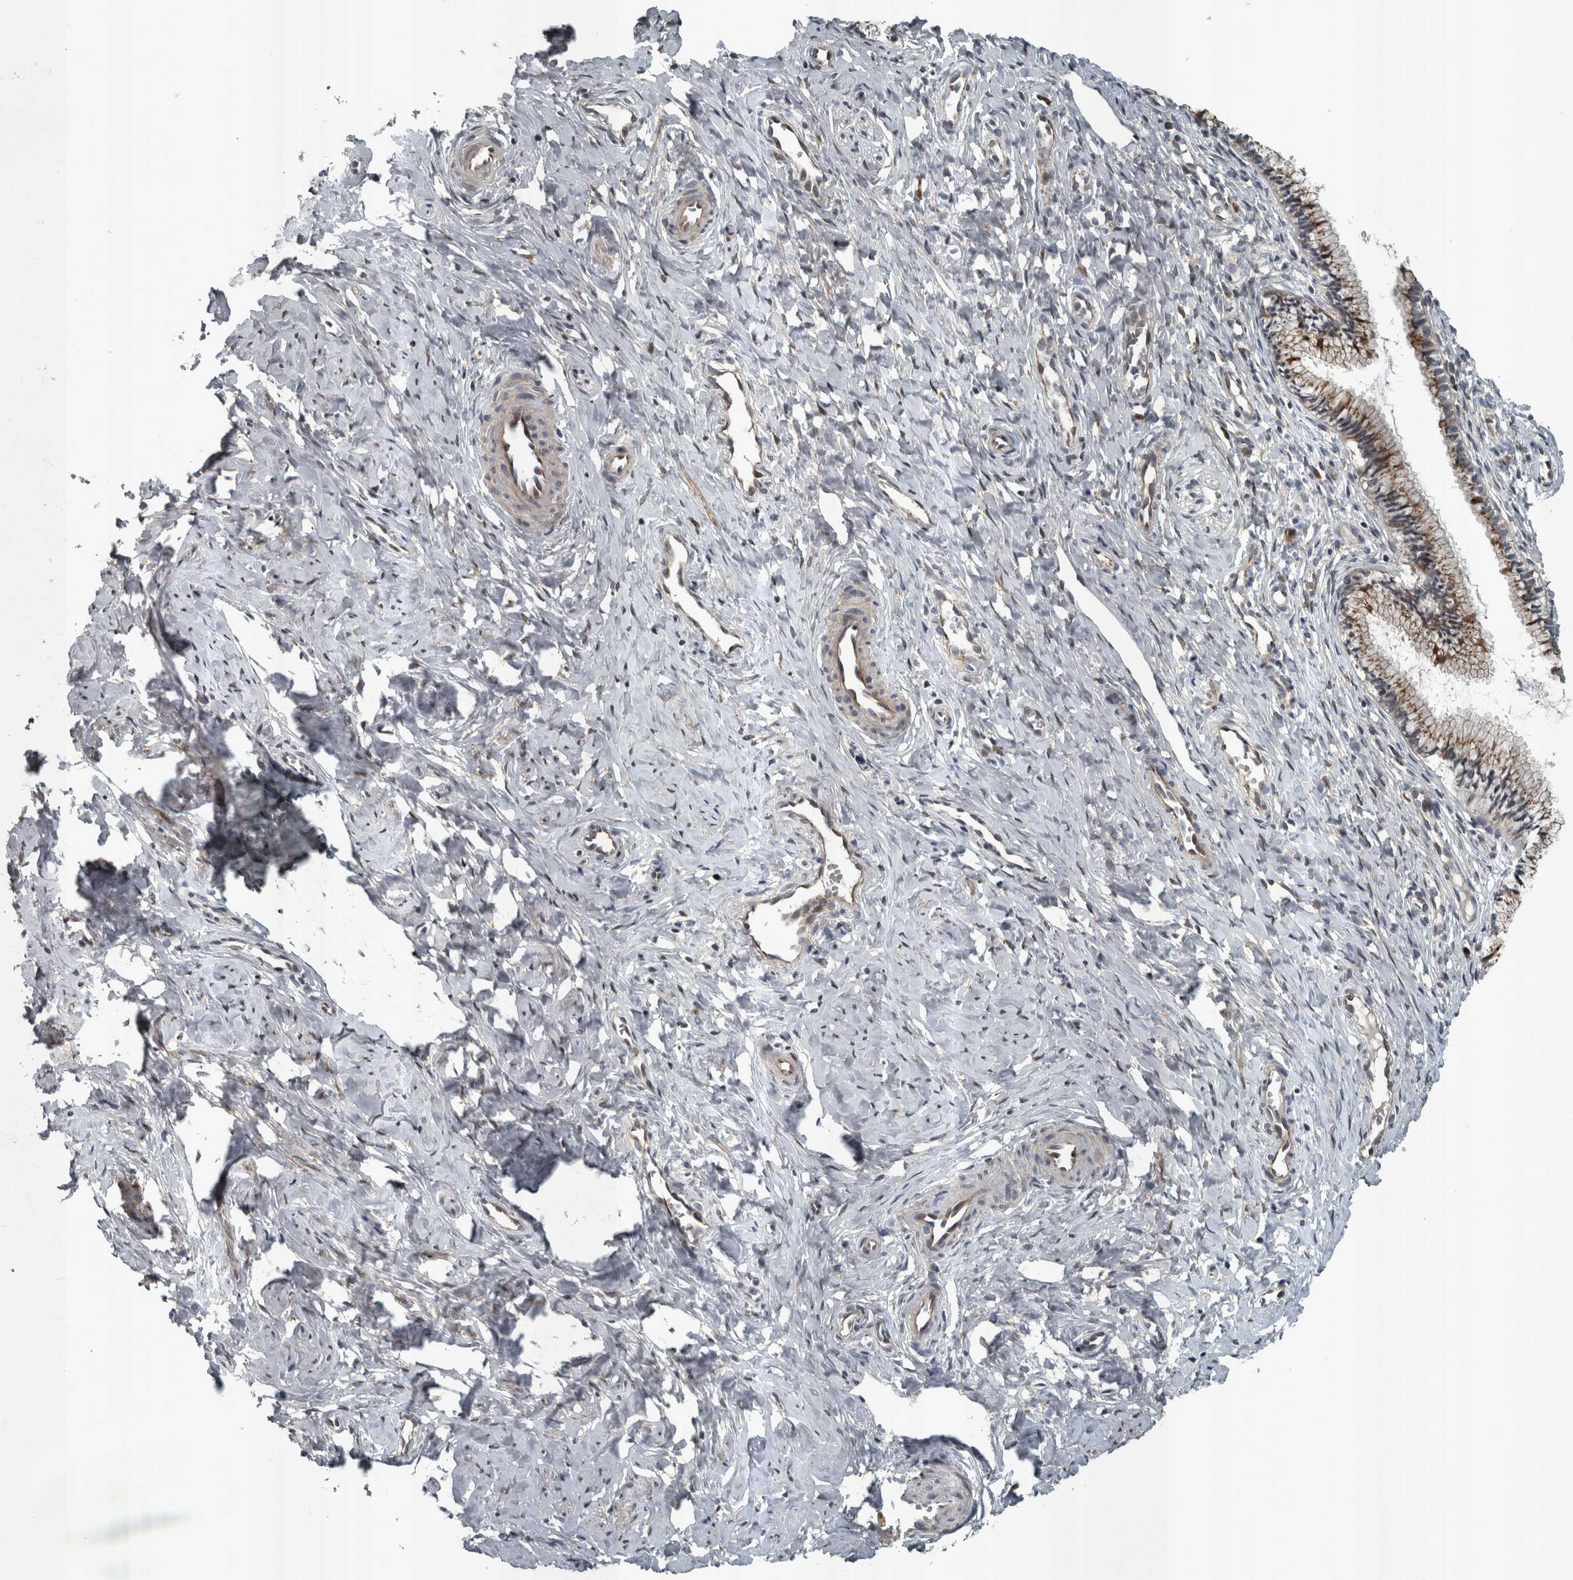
{"staining": {"intensity": "moderate", "quantity": ">75%", "location": "cytoplasmic/membranous"}, "tissue": "cervix", "cell_type": "Glandular cells", "image_type": "normal", "snomed": [{"axis": "morphology", "description": "Normal tissue, NOS"}, {"axis": "topography", "description": "Cervix"}], "caption": "DAB immunohistochemical staining of benign cervix displays moderate cytoplasmic/membranous protein positivity in about >75% of glandular cells.", "gene": "ZNF345", "patient": {"sex": "female", "age": 27}}